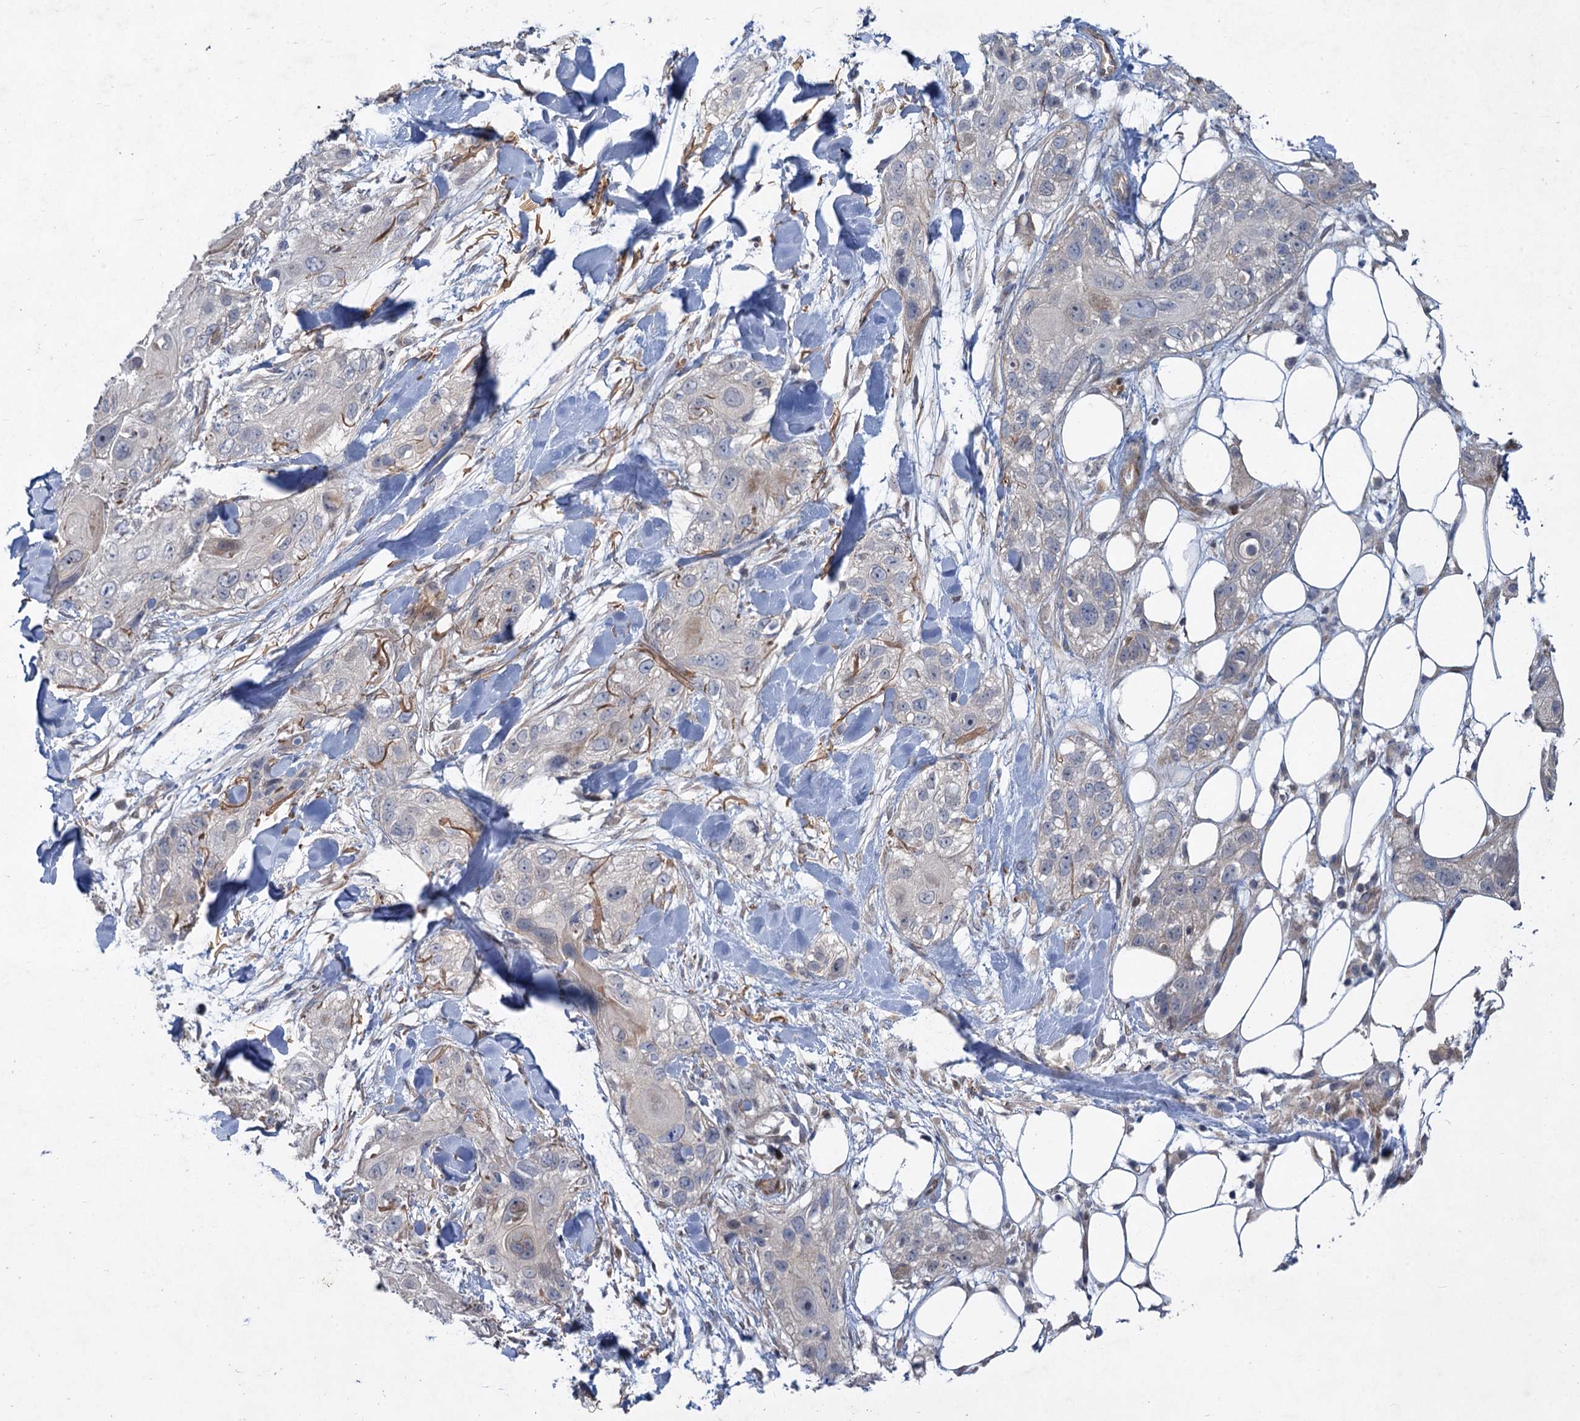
{"staining": {"intensity": "negative", "quantity": "none", "location": "none"}, "tissue": "skin cancer", "cell_type": "Tumor cells", "image_type": "cancer", "snomed": [{"axis": "morphology", "description": "Normal tissue, NOS"}, {"axis": "morphology", "description": "Squamous cell carcinoma, NOS"}, {"axis": "topography", "description": "Skin"}], "caption": "The photomicrograph displays no significant expression in tumor cells of skin cancer.", "gene": "NUDT22", "patient": {"sex": "male", "age": 72}}